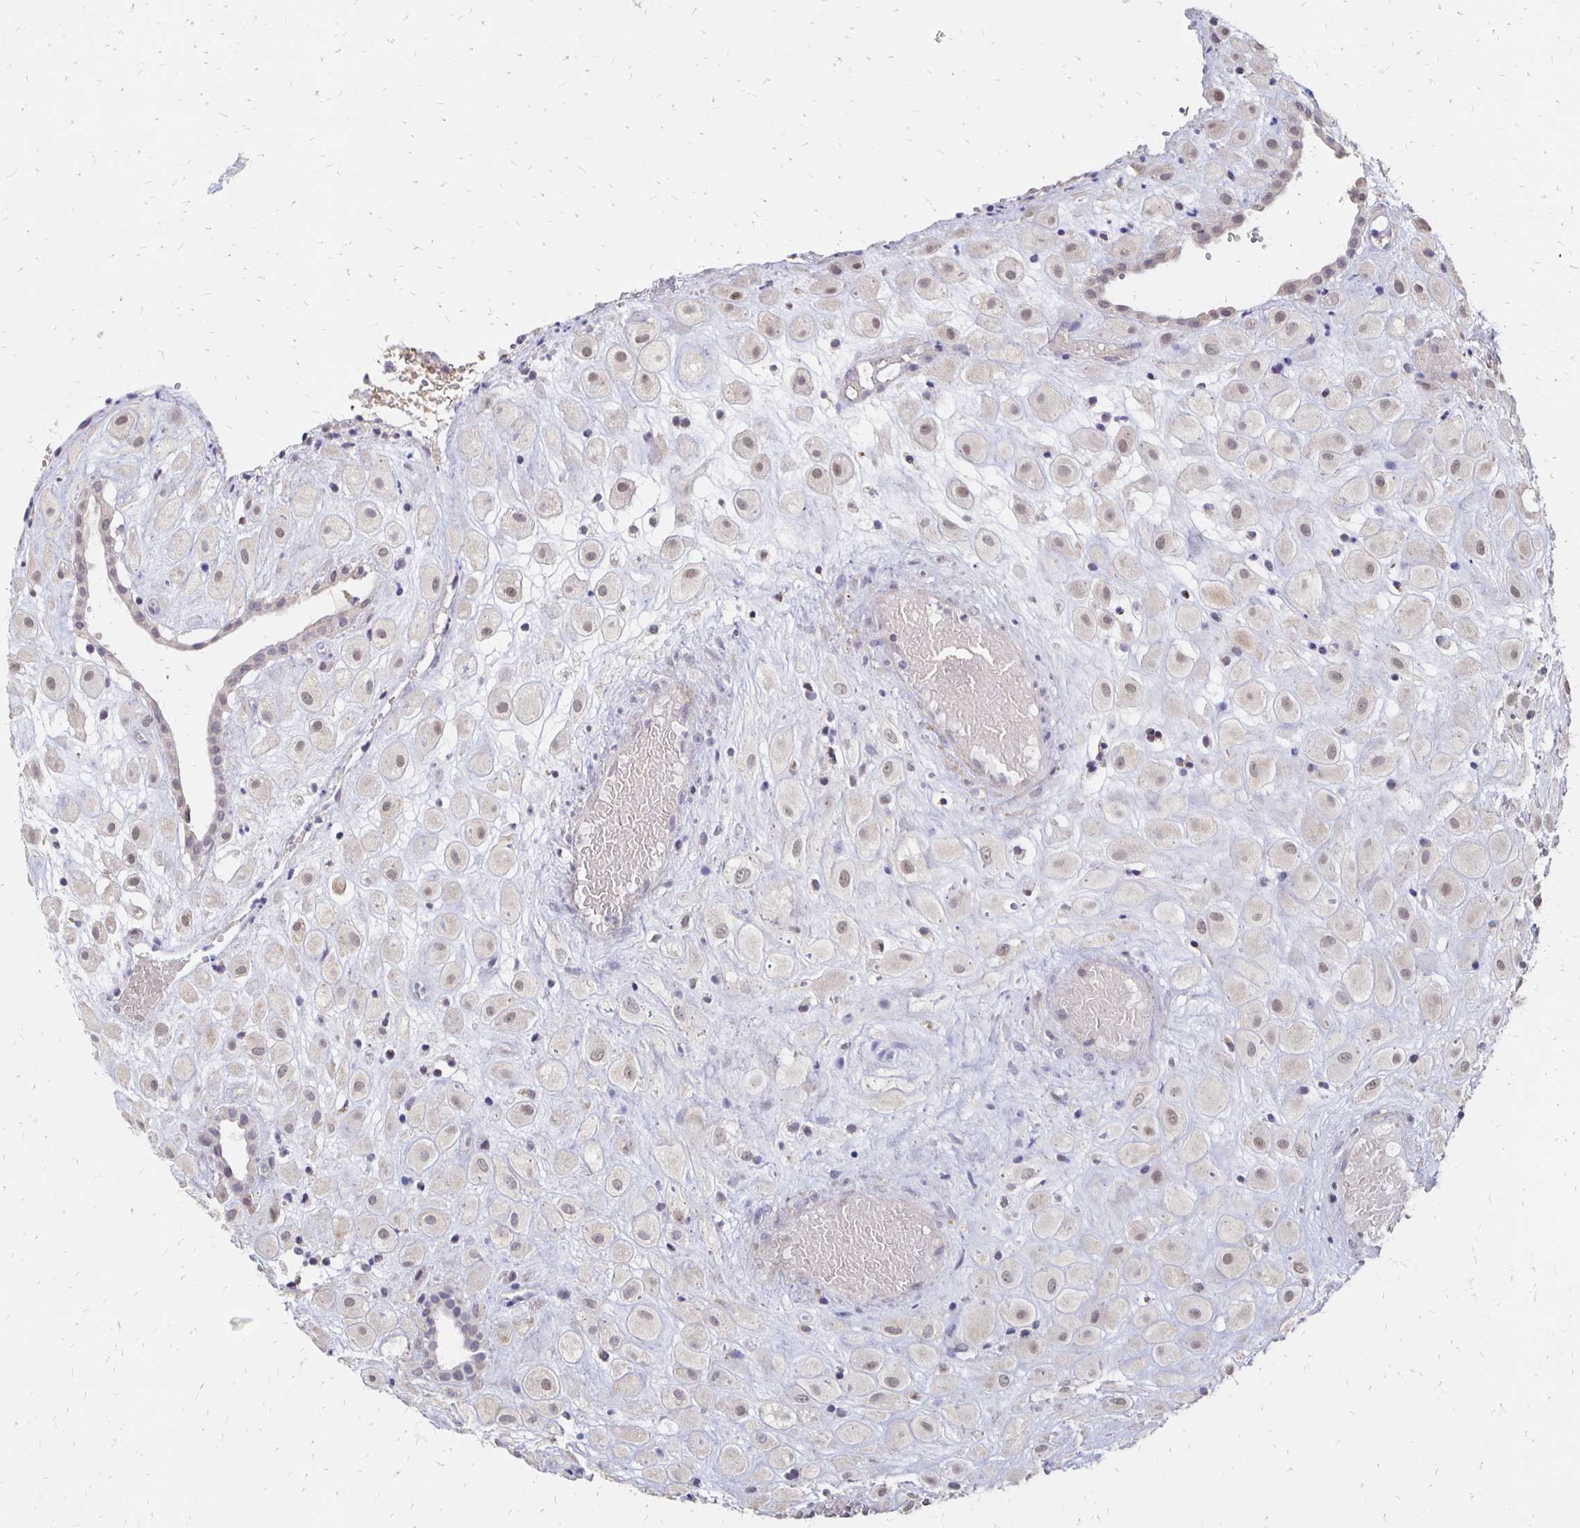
{"staining": {"intensity": "weak", "quantity": ">75%", "location": "nuclear"}, "tissue": "placenta", "cell_type": "Decidual cells", "image_type": "normal", "snomed": [{"axis": "morphology", "description": "Normal tissue, NOS"}, {"axis": "topography", "description": "Placenta"}], "caption": "Immunohistochemistry micrograph of benign human placenta stained for a protein (brown), which shows low levels of weak nuclear staining in about >75% of decidual cells.", "gene": "ATOSB", "patient": {"sex": "female", "age": 24}}